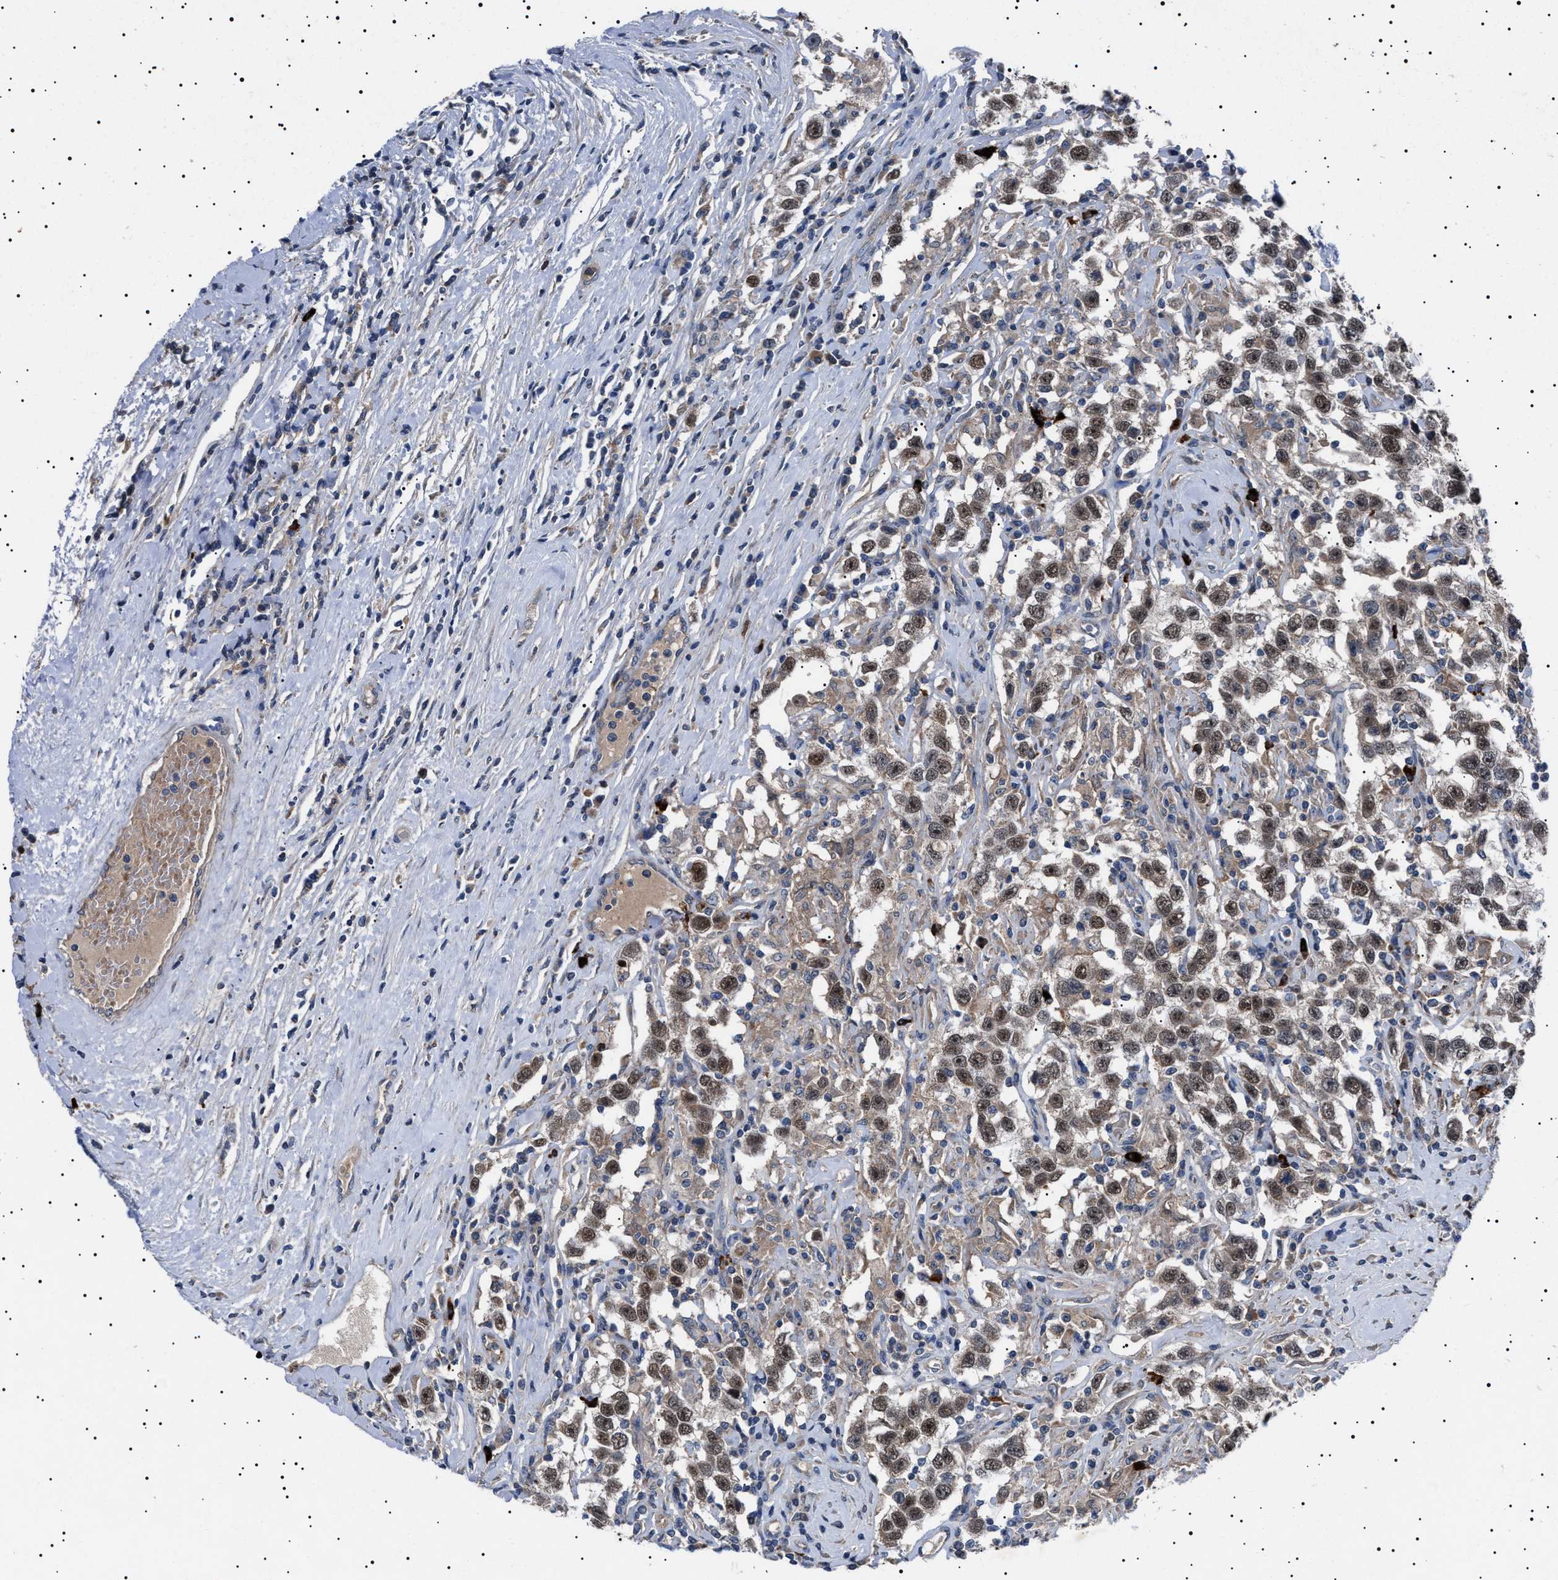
{"staining": {"intensity": "weak", "quantity": ">75%", "location": "cytoplasmic/membranous,nuclear"}, "tissue": "testis cancer", "cell_type": "Tumor cells", "image_type": "cancer", "snomed": [{"axis": "morphology", "description": "Seminoma, NOS"}, {"axis": "topography", "description": "Testis"}], "caption": "Human testis seminoma stained for a protein (brown) exhibits weak cytoplasmic/membranous and nuclear positive positivity in about >75% of tumor cells.", "gene": "PTRH1", "patient": {"sex": "male", "age": 41}}